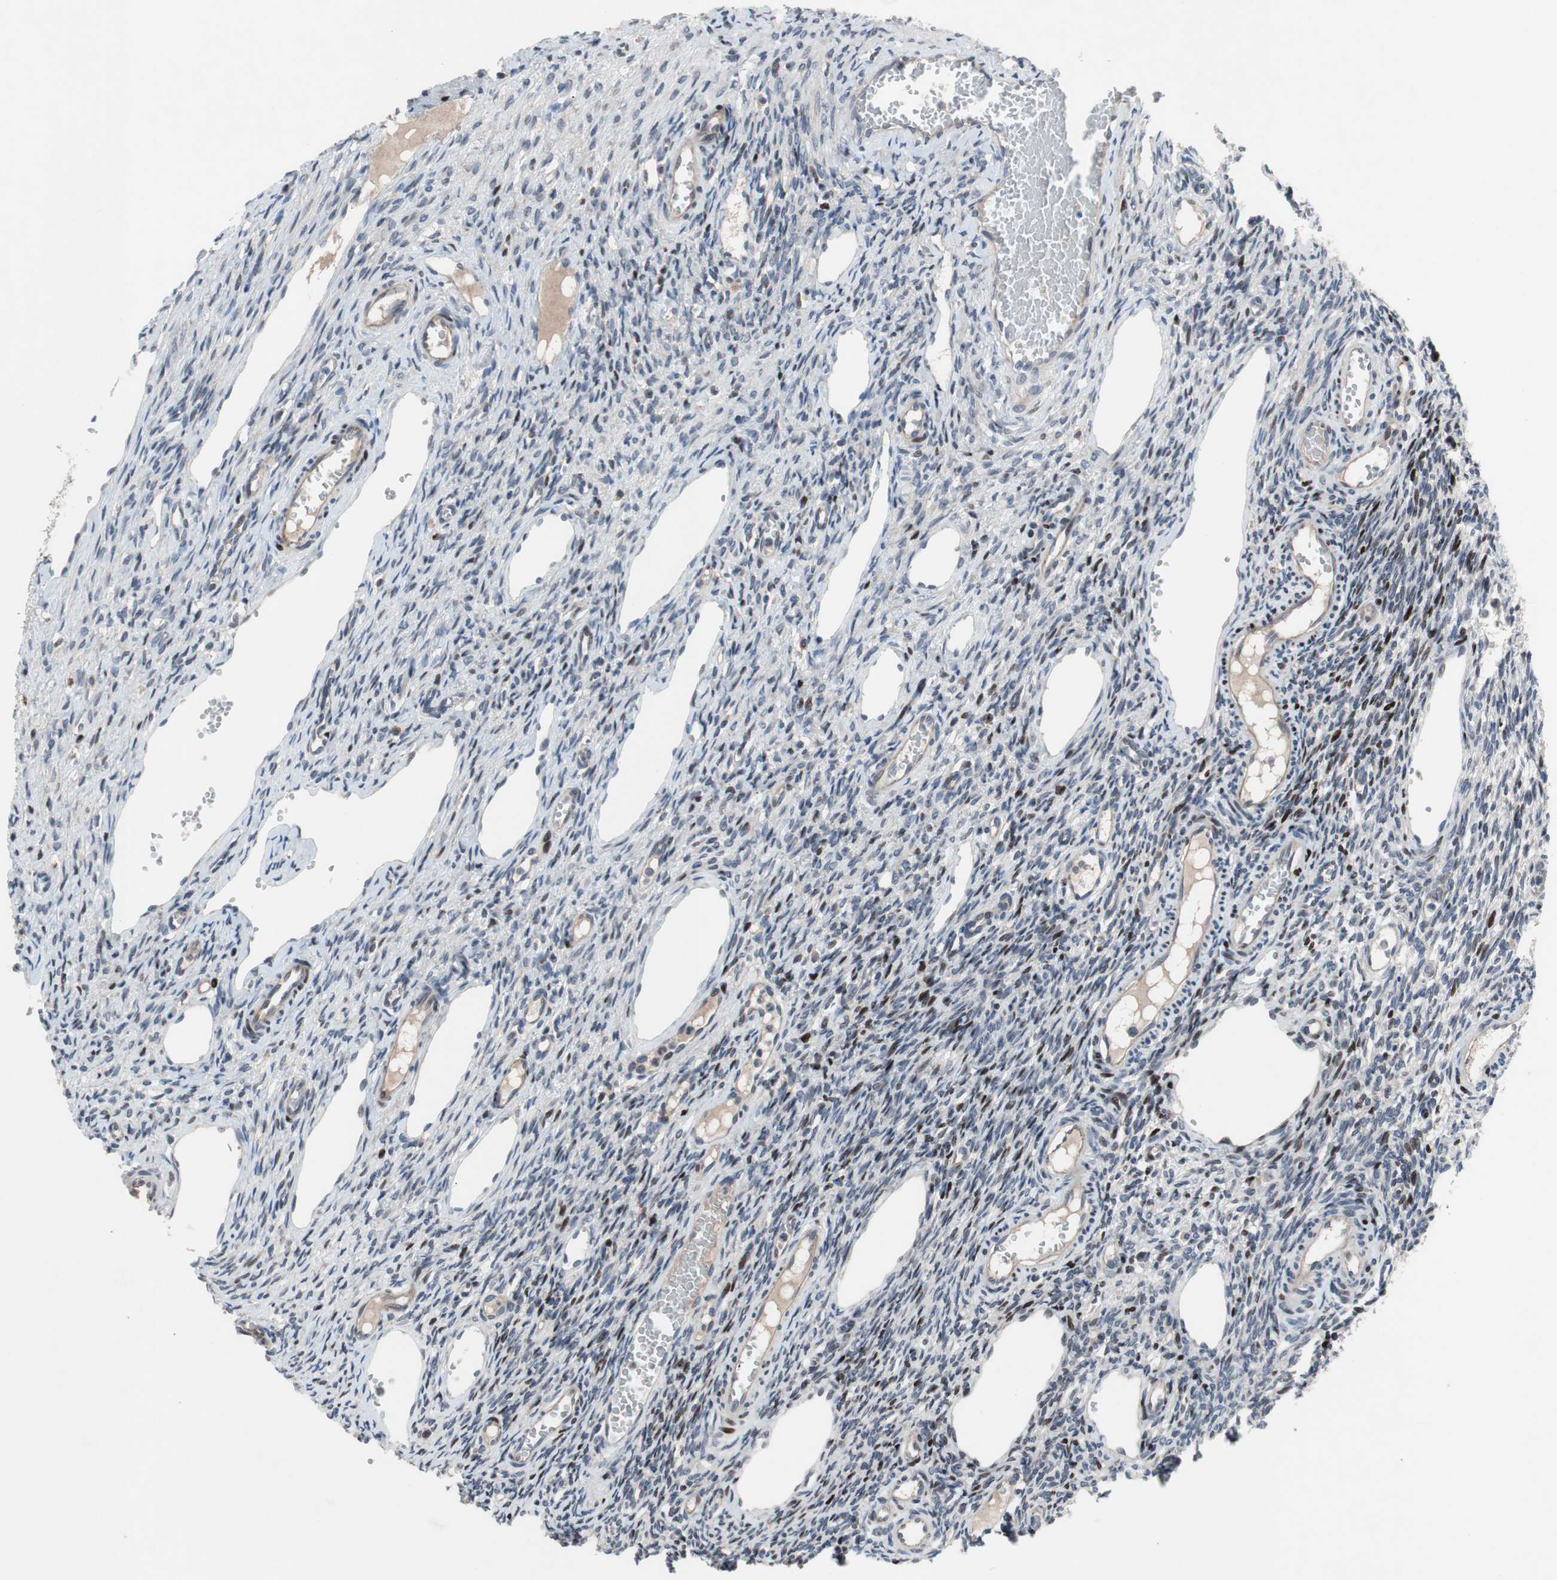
{"staining": {"intensity": "negative", "quantity": "none", "location": "none"}, "tissue": "ovary", "cell_type": "Ovarian stroma cells", "image_type": "normal", "snomed": [{"axis": "morphology", "description": "Normal tissue, NOS"}, {"axis": "topography", "description": "Ovary"}], "caption": "Immunohistochemical staining of normal ovary exhibits no significant positivity in ovarian stroma cells.", "gene": "MUTYH", "patient": {"sex": "female", "age": 33}}